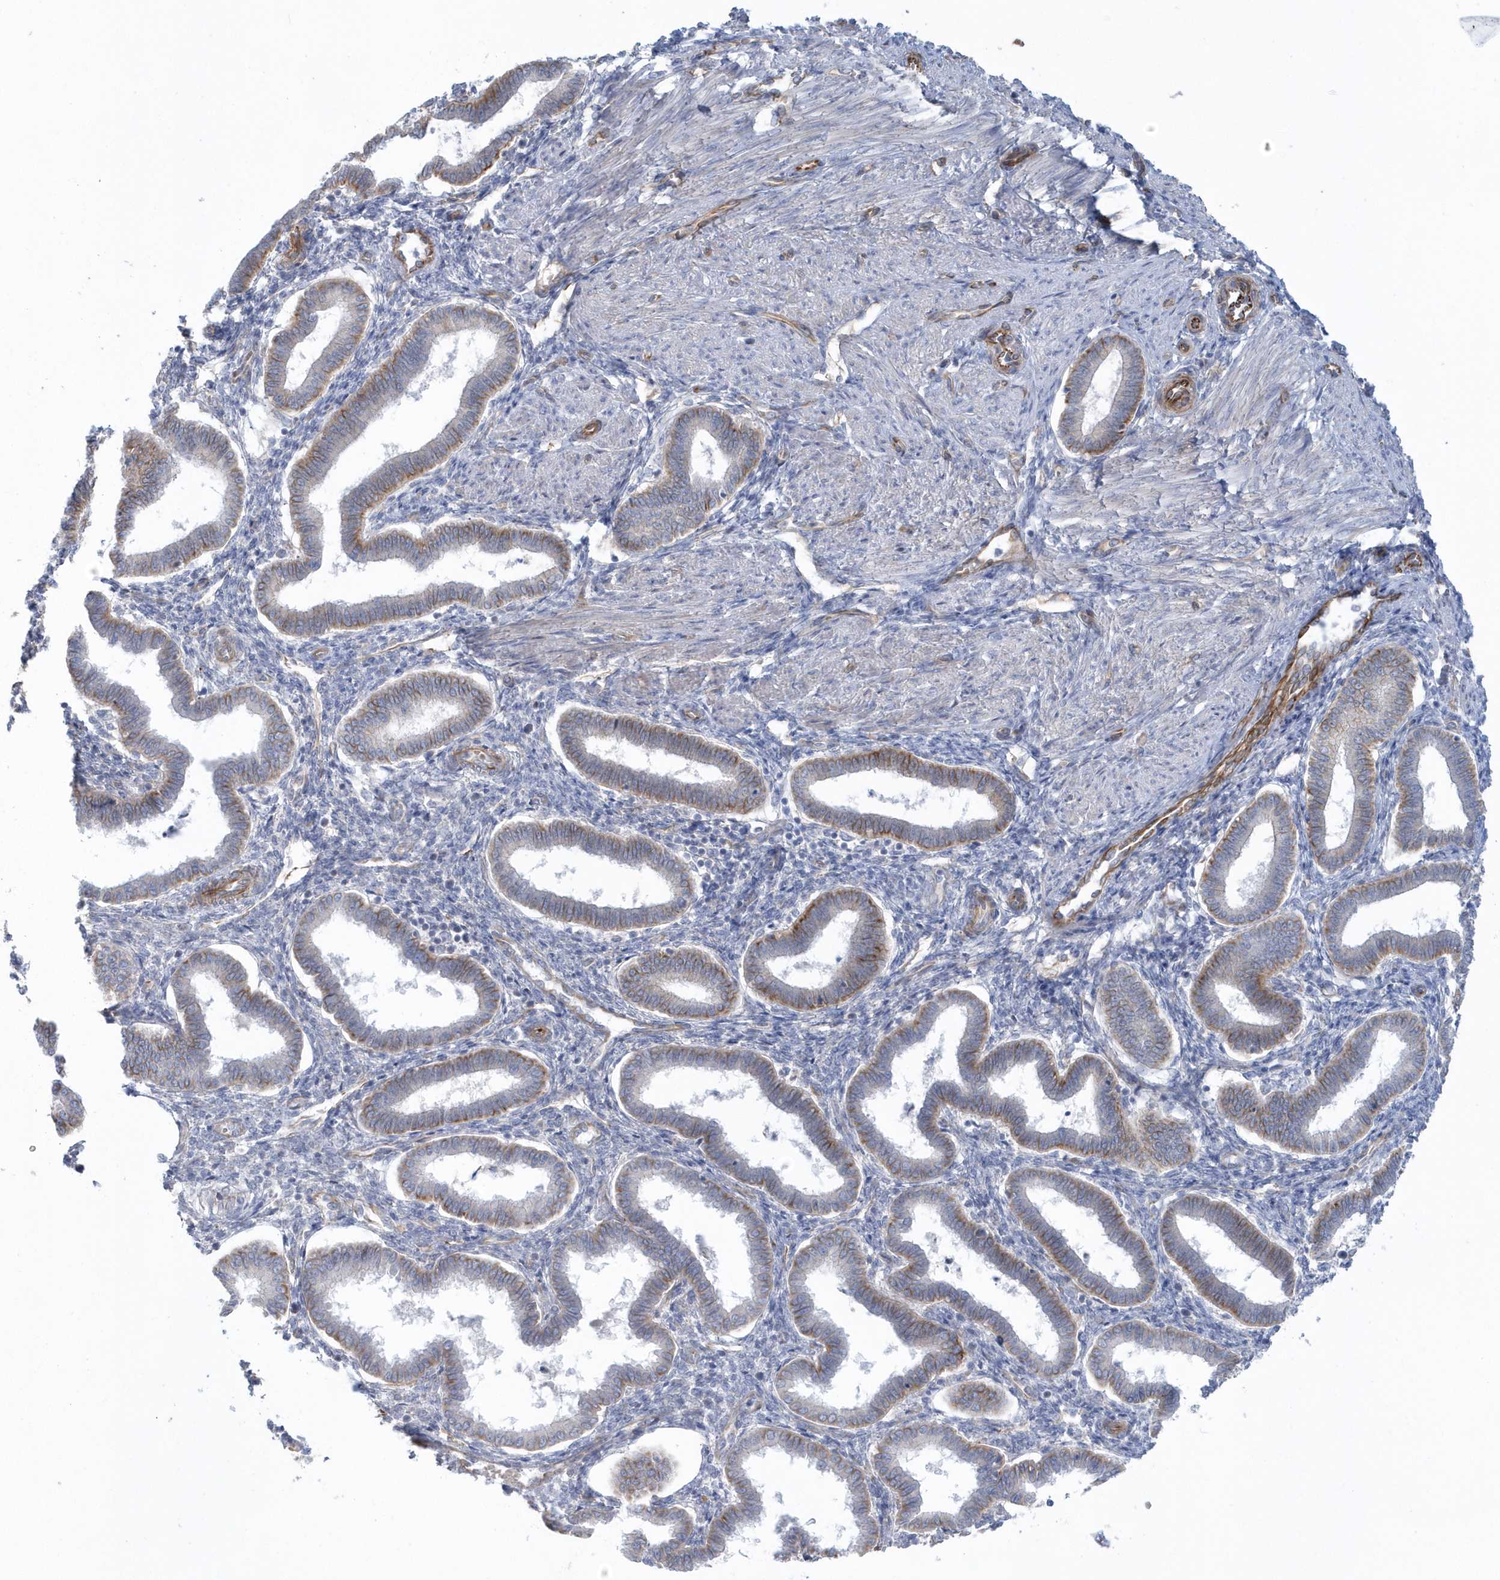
{"staining": {"intensity": "negative", "quantity": "none", "location": "none"}, "tissue": "endometrium", "cell_type": "Cells in endometrial stroma", "image_type": "normal", "snomed": [{"axis": "morphology", "description": "Normal tissue, NOS"}, {"axis": "topography", "description": "Endometrium"}], "caption": "There is no significant positivity in cells in endometrial stroma of endometrium. (Brightfield microscopy of DAB immunohistochemistry at high magnification).", "gene": "RAB17", "patient": {"sex": "female", "age": 24}}